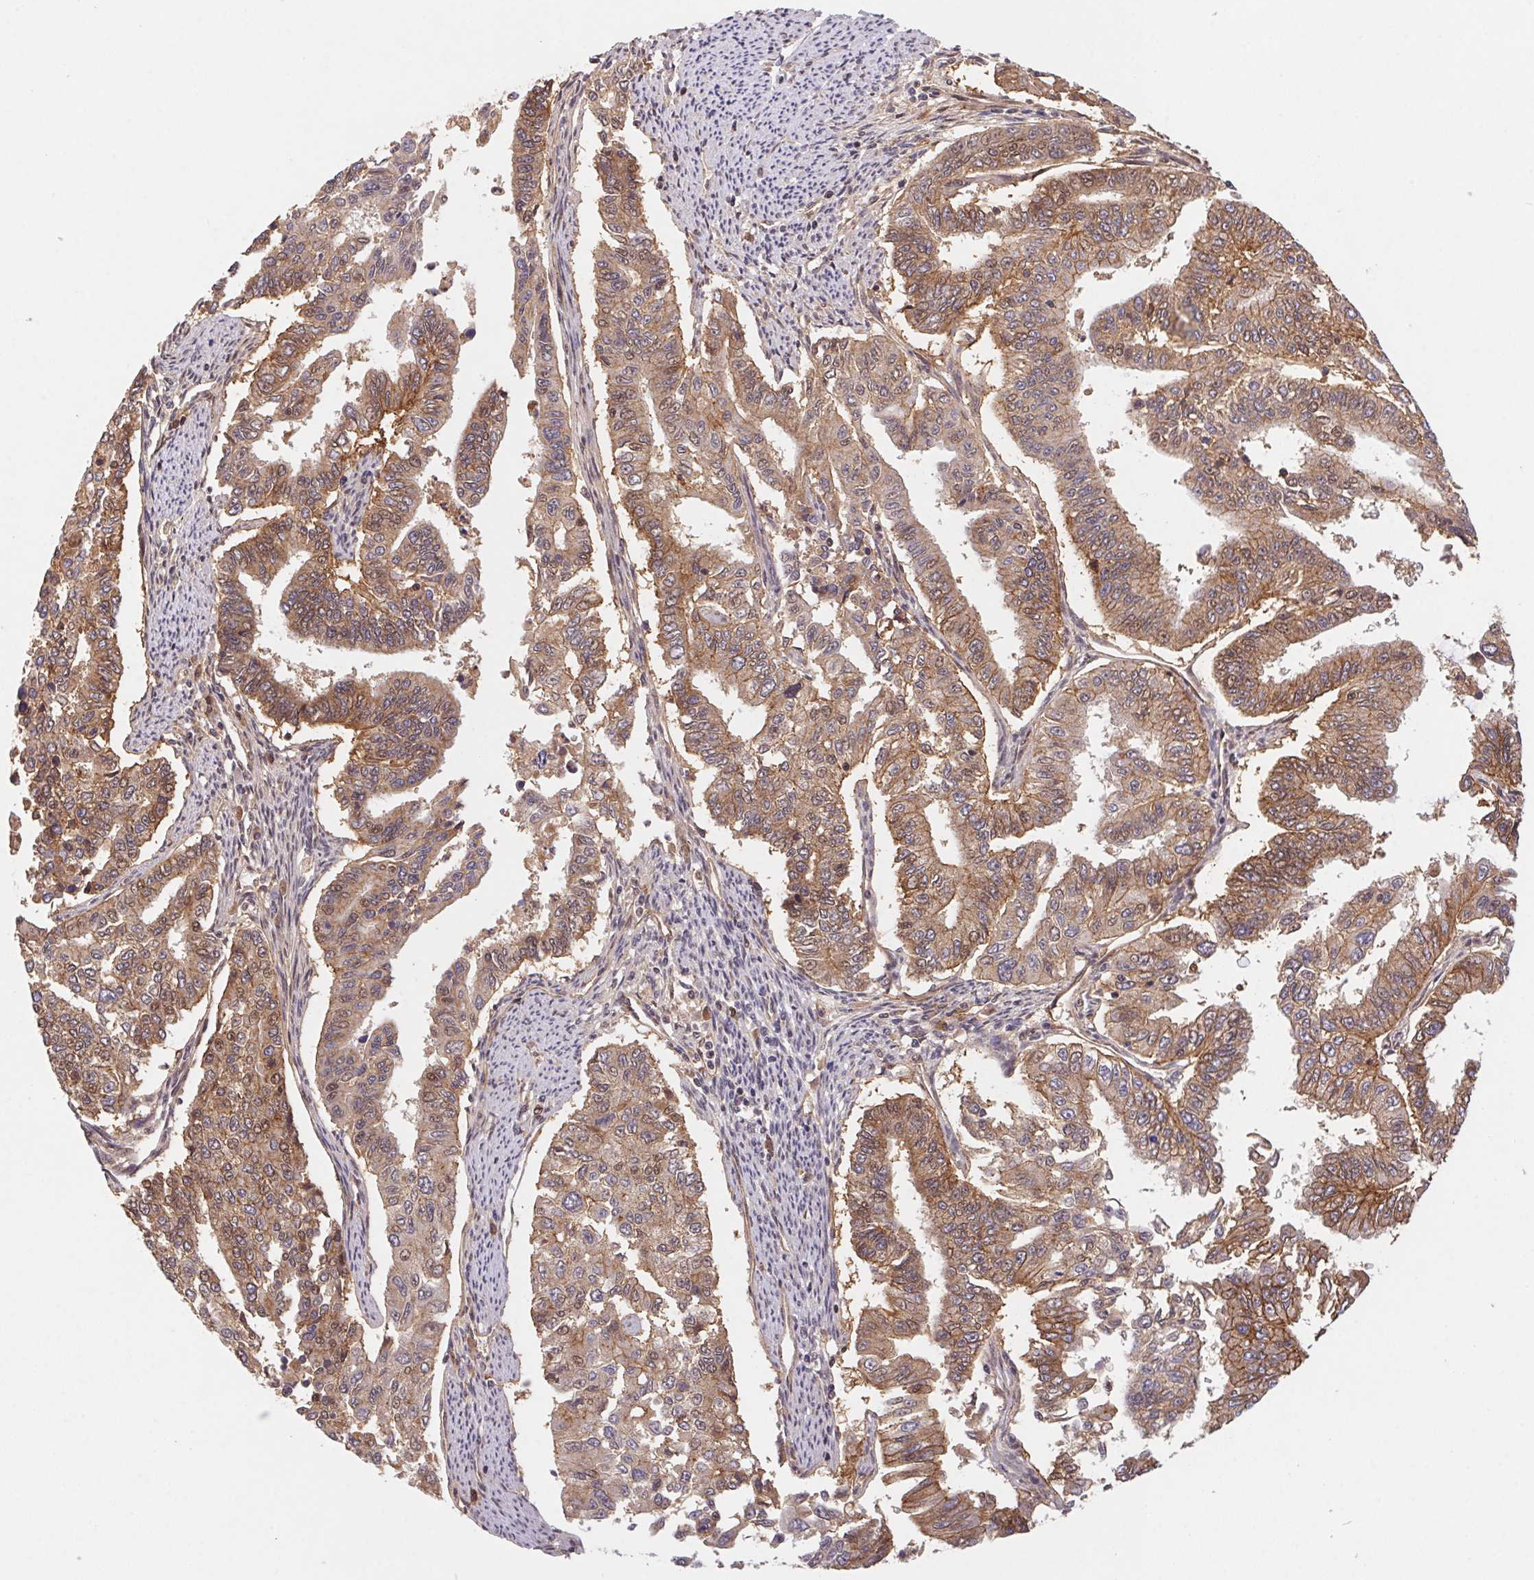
{"staining": {"intensity": "weak", "quantity": ">75%", "location": "cytoplasmic/membranous,nuclear"}, "tissue": "endometrial cancer", "cell_type": "Tumor cells", "image_type": "cancer", "snomed": [{"axis": "morphology", "description": "Adenocarcinoma, NOS"}, {"axis": "topography", "description": "Uterus"}], "caption": "Human endometrial cancer (adenocarcinoma) stained for a protein (brown) reveals weak cytoplasmic/membranous and nuclear positive expression in about >75% of tumor cells.", "gene": "SLC52A2", "patient": {"sex": "female", "age": 59}}